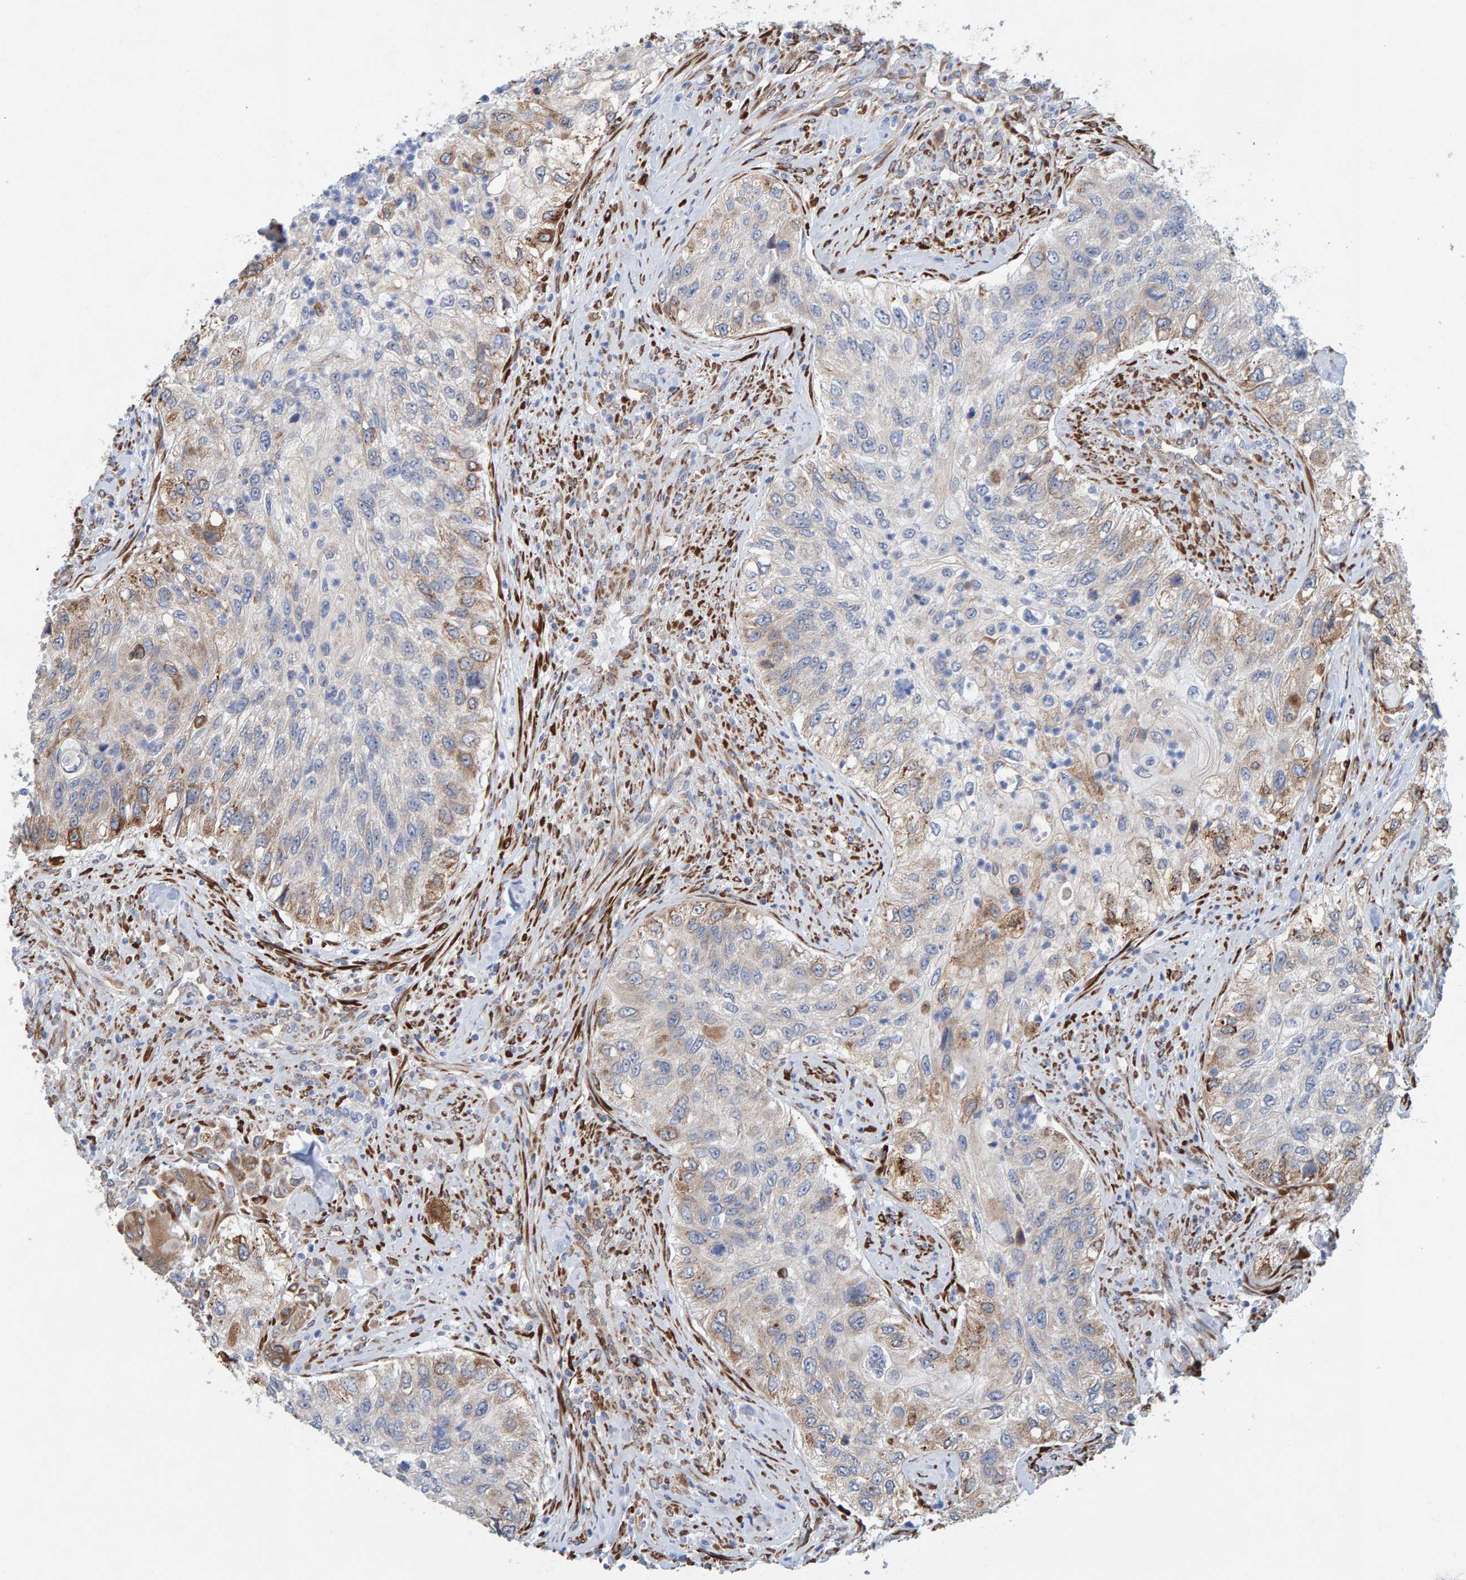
{"staining": {"intensity": "moderate", "quantity": "<25%", "location": "cytoplasmic/membranous"}, "tissue": "urothelial cancer", "cell_type": "Tumor cells", "image_type": "cancer", "snomed": [{"axis": "morphology", "description": "Urothelial carcinoma, High grade"}, {"axis": "topography", "description": "Urinary bladder"}], "caption": "Immunohistochemistry (IHC) (DAB) staining of high-grade urothelial carcinoma shows moderate cytoplasmic/membranous protein staining in about <25% of tumor cells. Nuclei are stained in blue.", "gene": "MMP16", "patient": {"sex": "female", "age": 60}}